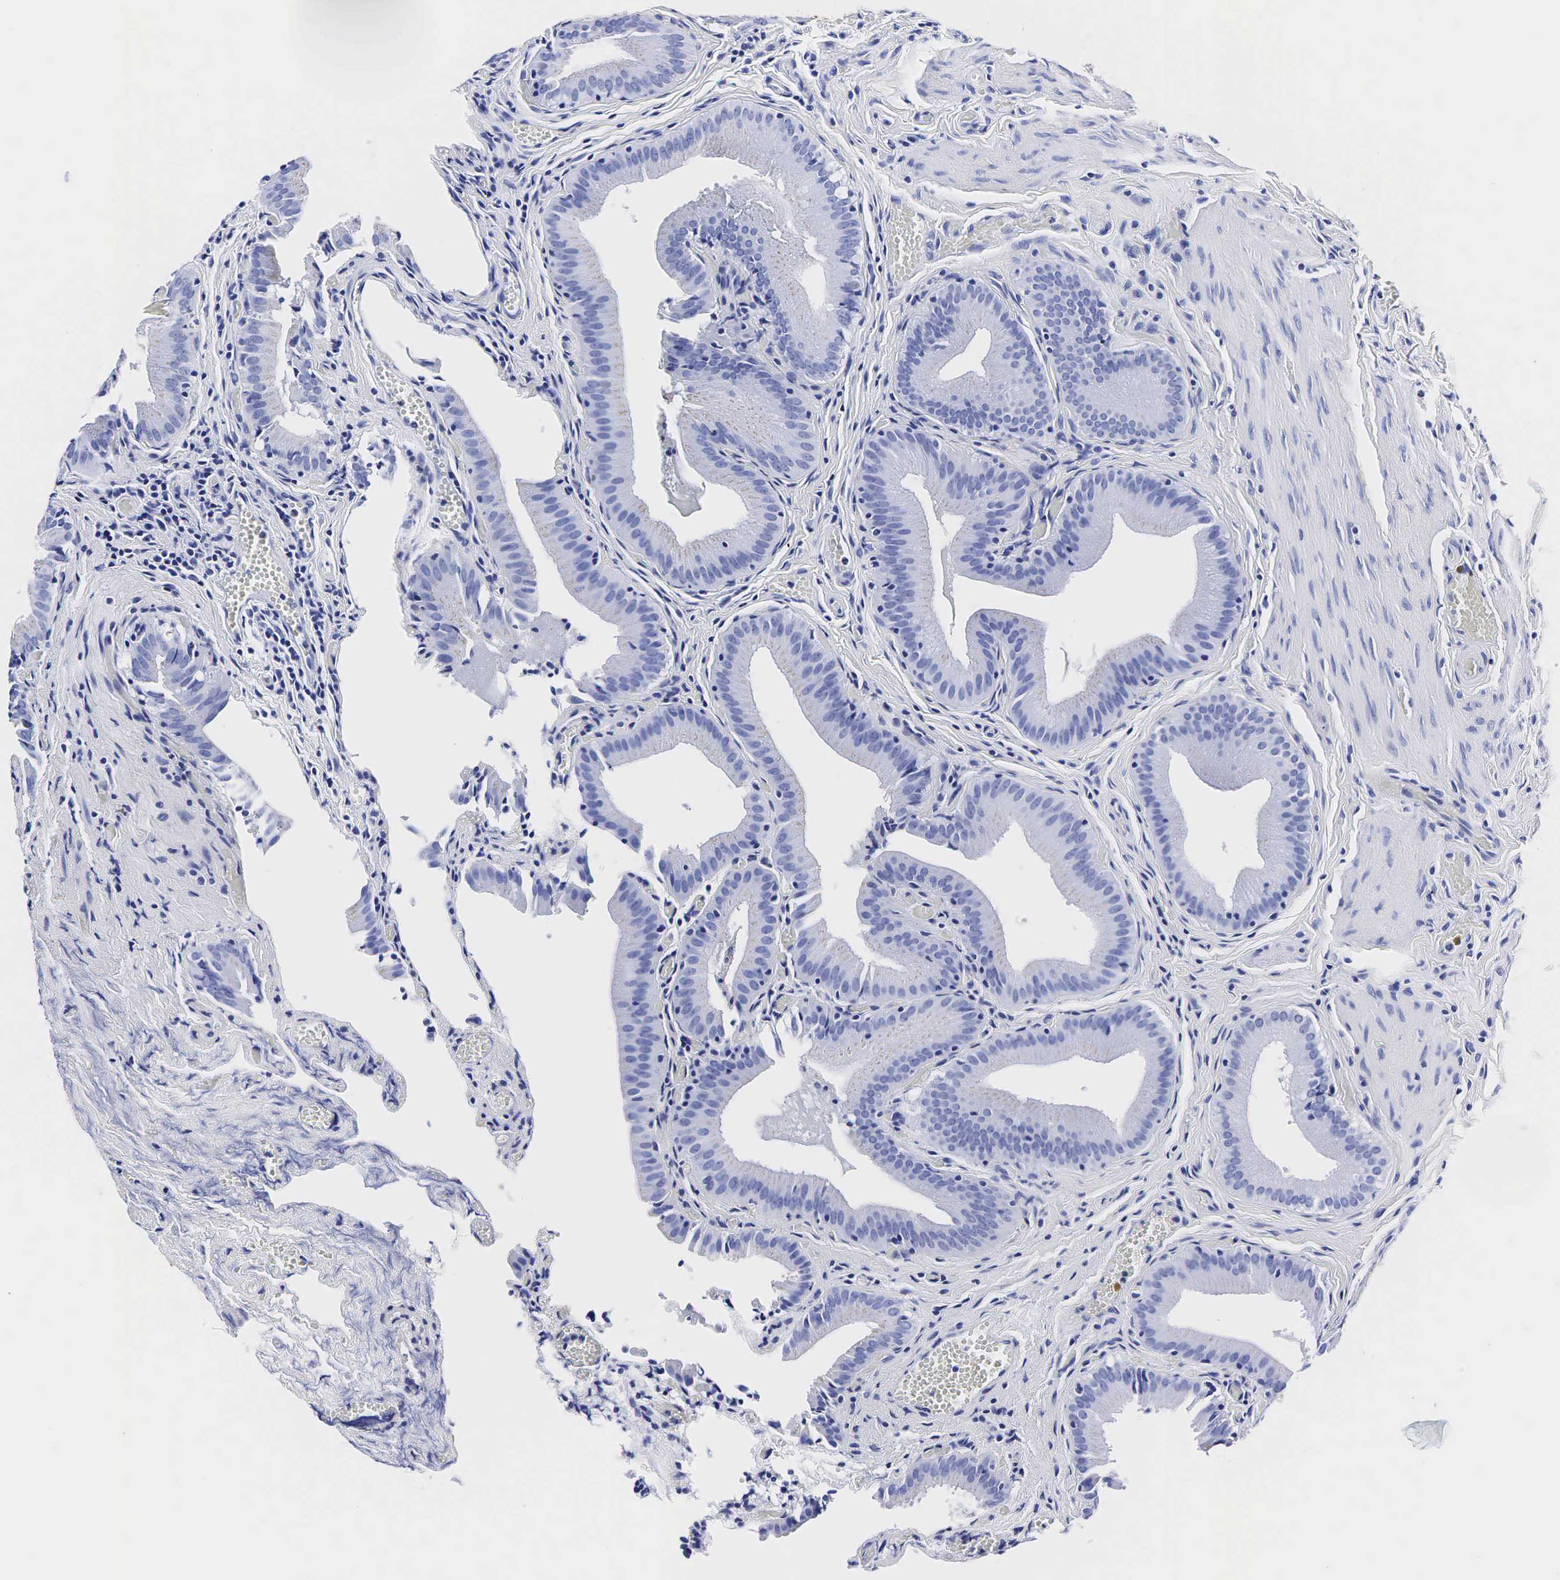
{"staining": {"intensity": "negative", "quantity": "none", "location": "none"}, "tissue": "gallbladder", "cell_type": "Glandular cells", "image_type": "normal", "snomed": [{"axis": "morphology", "description": "Normal tissue, NOS"}, {"axis": "topography", "description": "Gallbladder"}], "caption": "The histopathology image displays no staining of glandular cells in normal gallbladder.", "gene": "ACP3", "patient": {"sex": "female", "age": 44}}